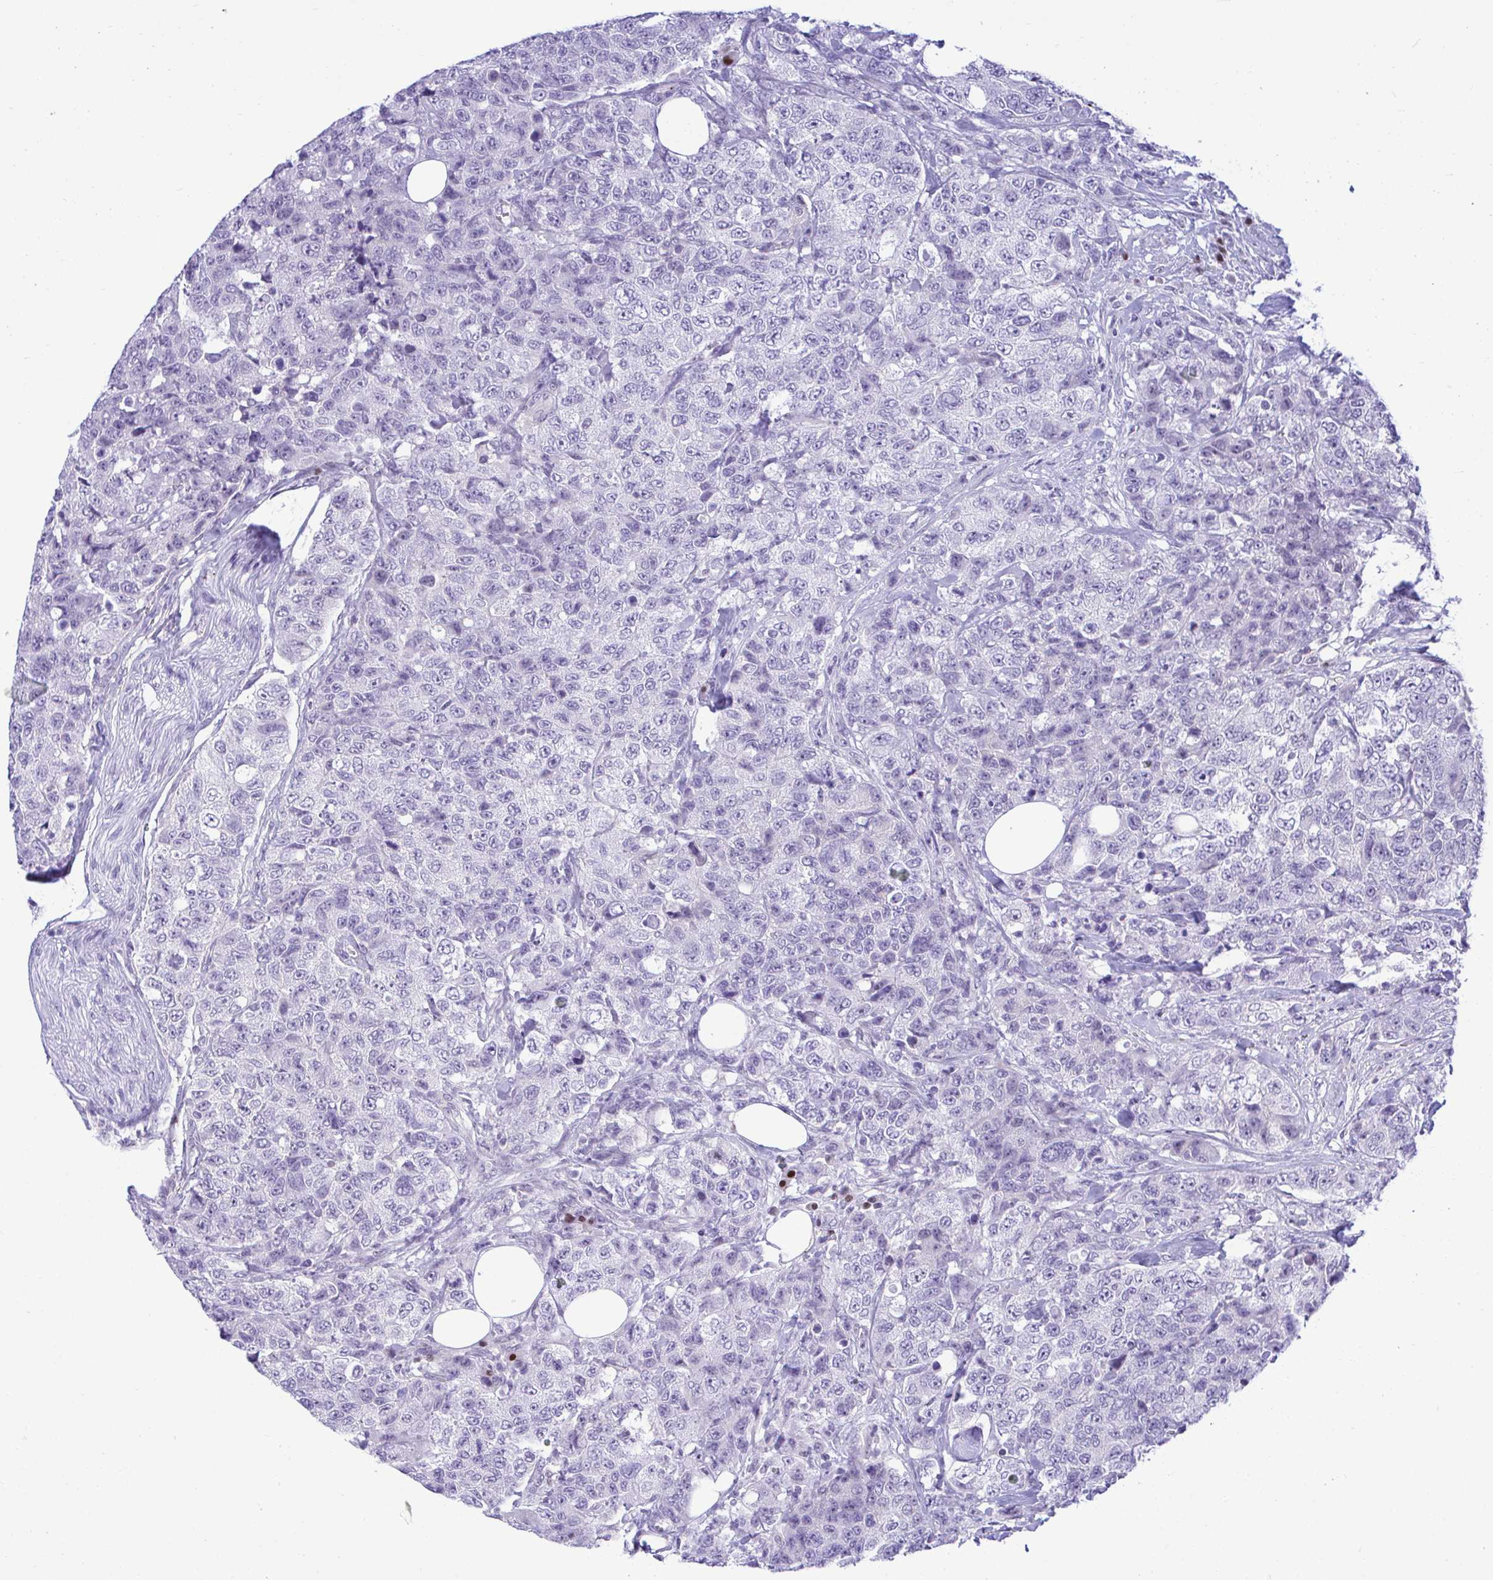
{"staining": {"intensity": "negative", "quantity": "none", "location": "none"}, "tissue": "urothelial cancer", "cell_type": "Tumor cells", "image_type": "cancer", "snomed": [{"axis": "morphology", "description": "Urothelial carcinoma, High grade"}, {"axis": "topography", "description": "Urinary bladder"}], "caption": "Immunohistochemical staining of urothelial cancer displays no significant staining in tumor cells. (DAB (3,3'-diaminobenzidine) immunohistochemistry with hematoxylin counter stain).", "gene": "SLC25A51", "patient": {"sex": "female", "age": 78}}